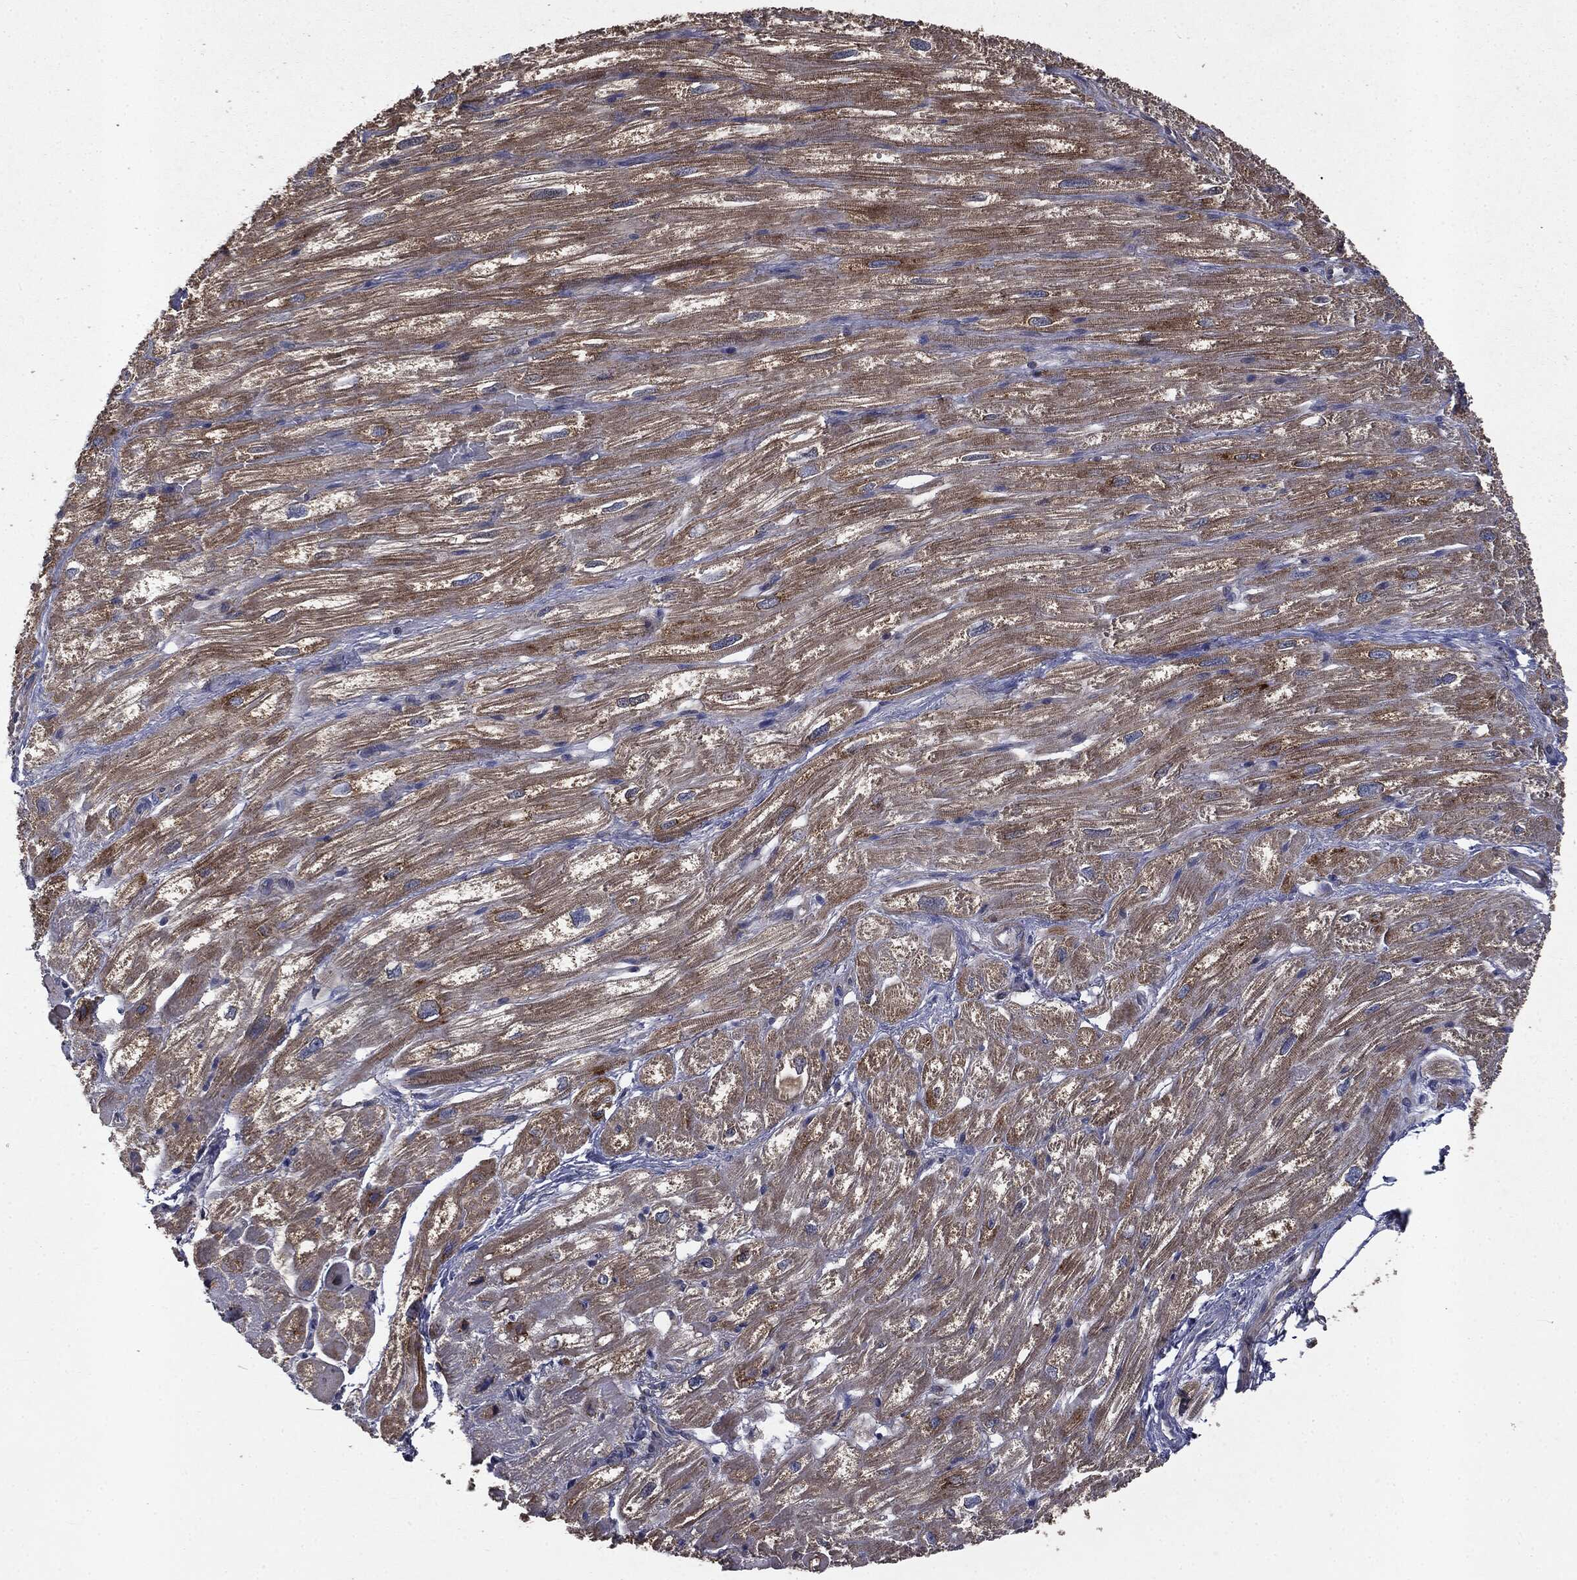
{"staining": {"intensity": "moderate", "quantity": "25%-75%", "location": "cytoplasmic/membranous"}, "tissue": "heart muscle", "cell_type": "Cardiomyocytes", "image_type": "normal", "snomed": [{"axis": "morphology", "description": "Normal tissue, NOS"}, {"axis": "topography", "description": "Heart"}], "caption": "Brown immunohistochemical staining in benign heart muscle displays moderate cytoplasmic/membranous staining in approximately 25%-75% of cardiomyocytes.", "gene": "MAPK6", "patient": {"sex": "male", "age": 62}}